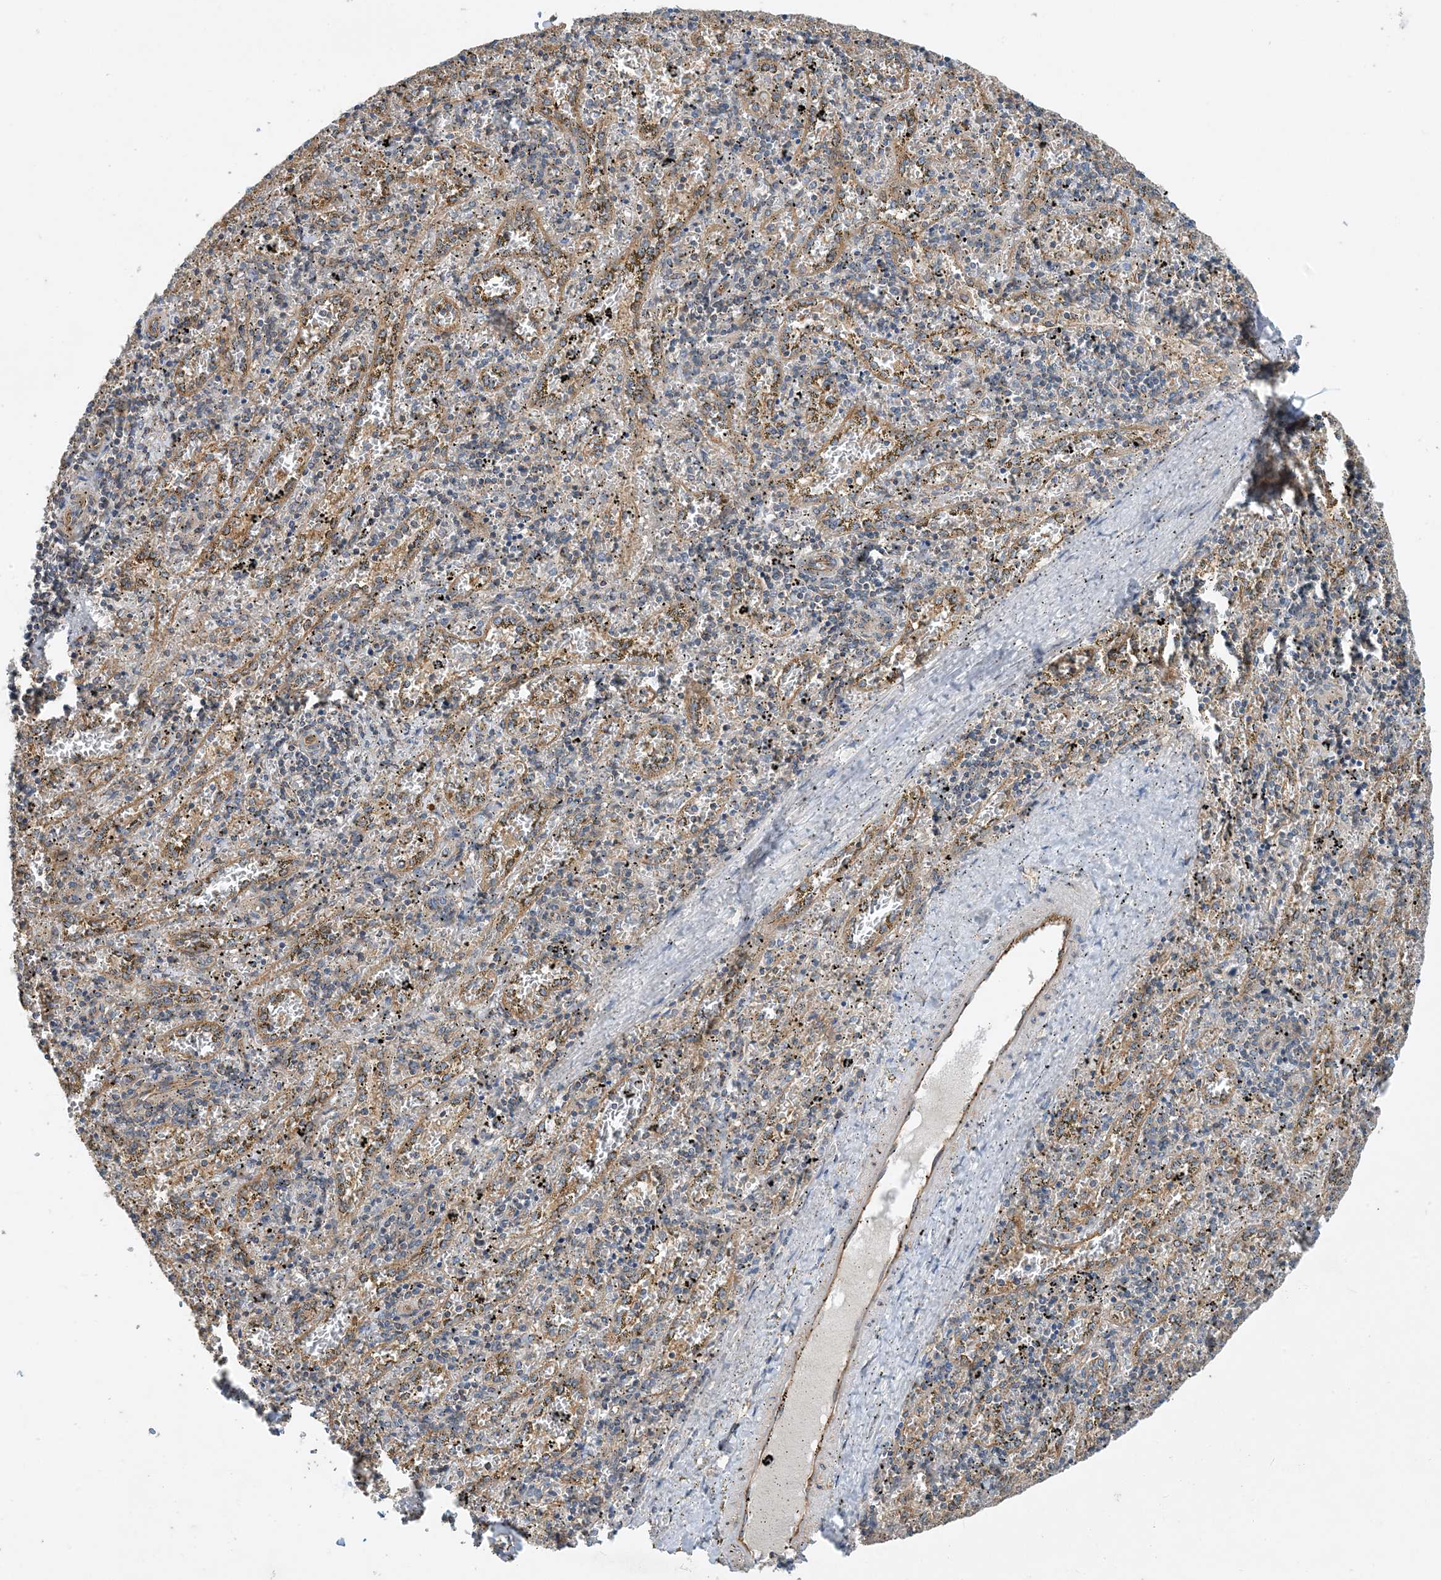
{"staining": {"intensity": "negative", "quantity": "none", "location": "none"}, "tissue": "spleen", "cell_type": "Cells in red pulp", "image_type": "normal", "snomed": [{"axis": "morphology", "description": "Normal tissue, NOS"}, {"axis": "topography", "description": "Spleen"}], "caption": "Cells in red pulp show no significant protein positivity in unremarkable spleen. (DAB (3,3'-diaminobenzidine) immunohistochemistry (IHC) visualized using brightfield microscopy, high magnification).", "gene": "SIDT1", "patient": {"sex": "male", "age": 11}}